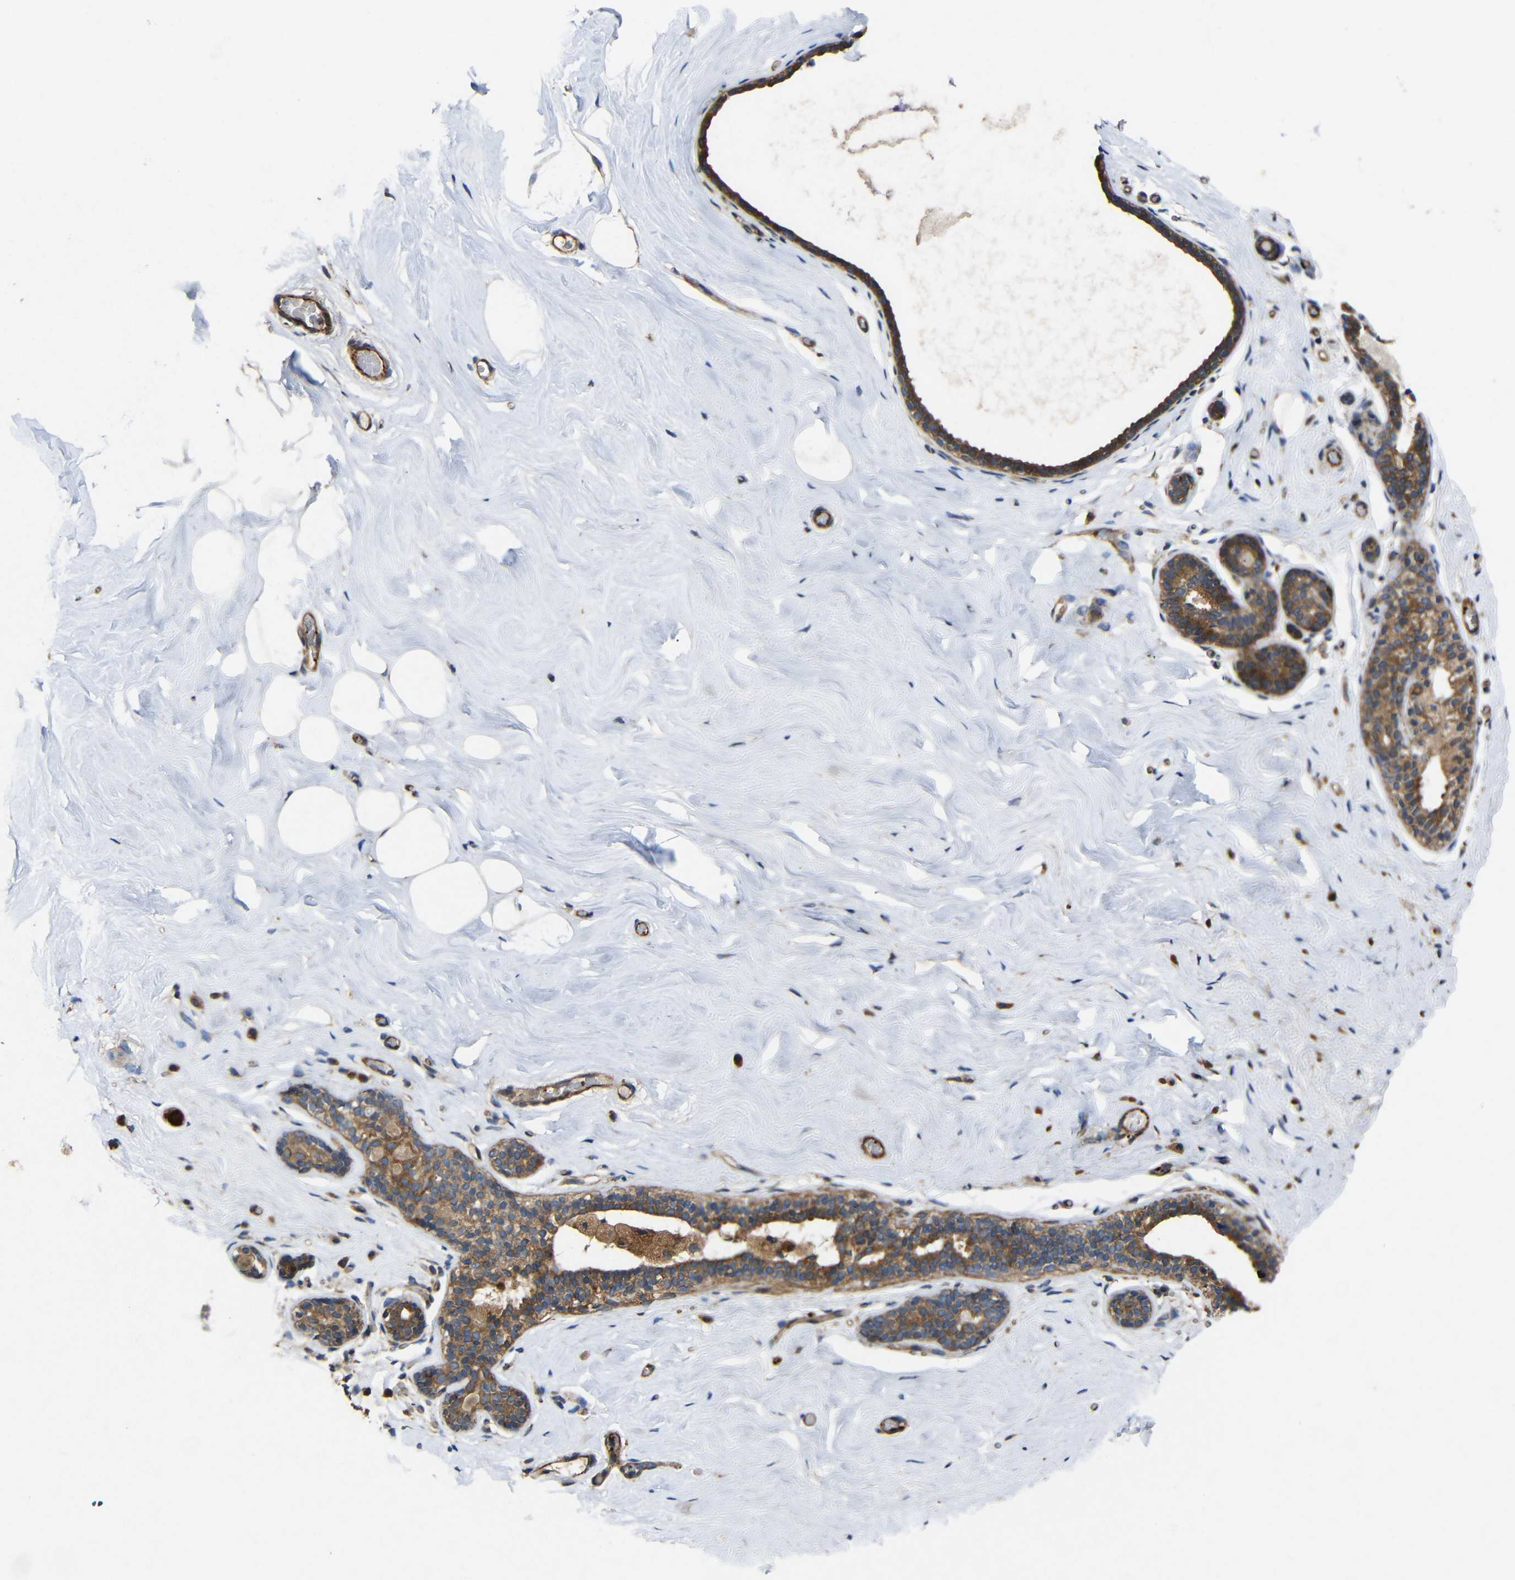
{"staining": {"intensity": "negative", "quantity": "none", "location": "none"}, "tissue": "breast", "cell_type": "Adipocytes", "image_type": "normal", "snomed": [{"axis": "morphology", "description": "Normal tissue, NOS"}, {"axis": "topography", "description": "Breast"}], "caption": "An IHC micrograph of normal breast is shown. There is no staining in adipocytes of breast. (DAB IHC visualized using brightfield microscopy, high magnification).", "gene": "EIF2S1", "patient": {"sex": "female", "age": 75}}